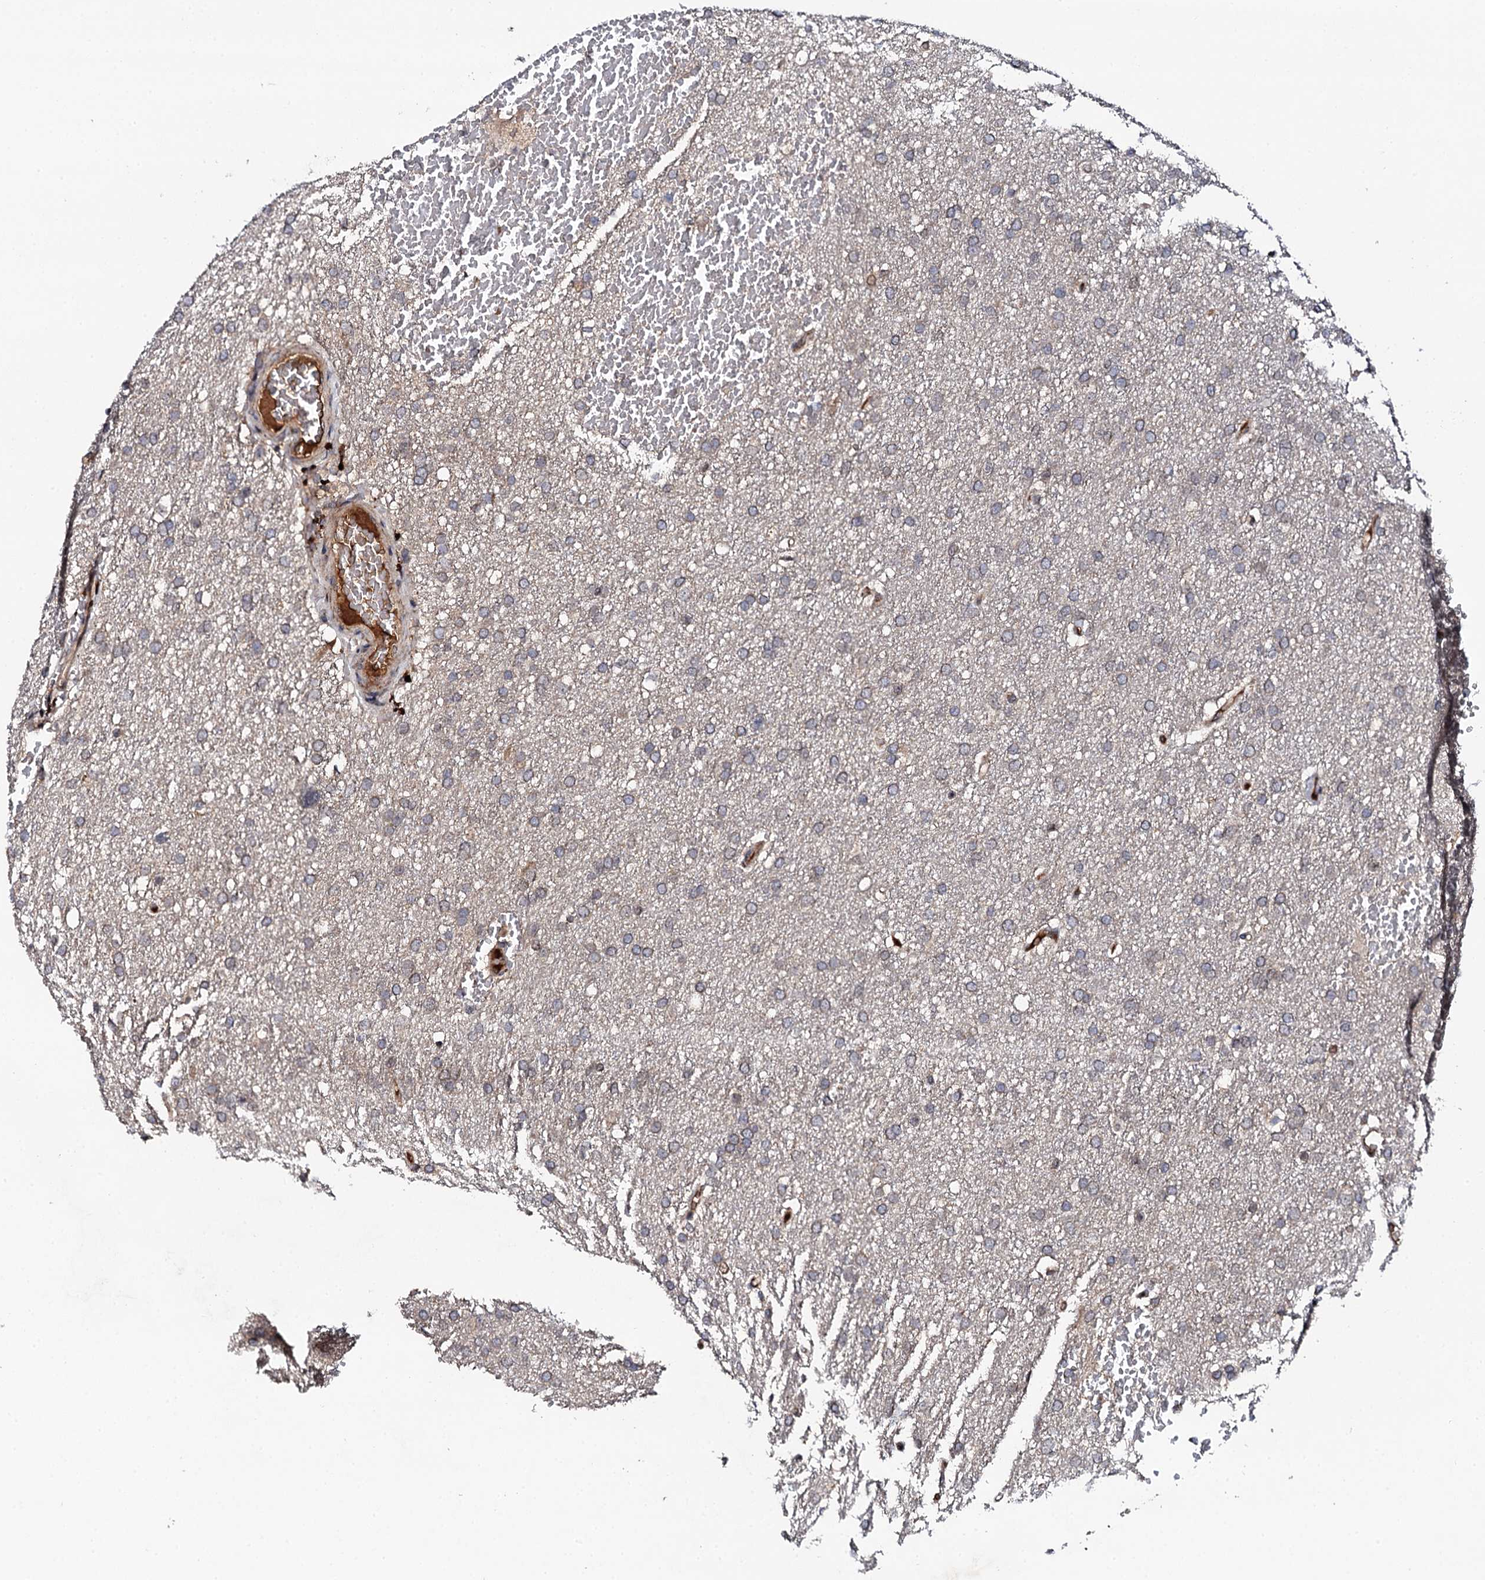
{"staining": {"intensity": "weak", "quantity": "25%-75%", "location": "cytoplasmic/membranous"}, "tissue": "glioma", "cell_type": "Tumor cells", "image_type": "cancer", "snomed": [{"axis": "morphology", "description": "Glioma, malignant, High grade"}, {"axis": "topography", "description": "Cerebral cortex"}], "caption": "Glioma stained with a brown dye reveals weak cytoplasmic/membranous positive expression in about 25%-75% of tumor cells.", "gene": "FAM111A", "patient": {"sex": "female", "age": 36}}